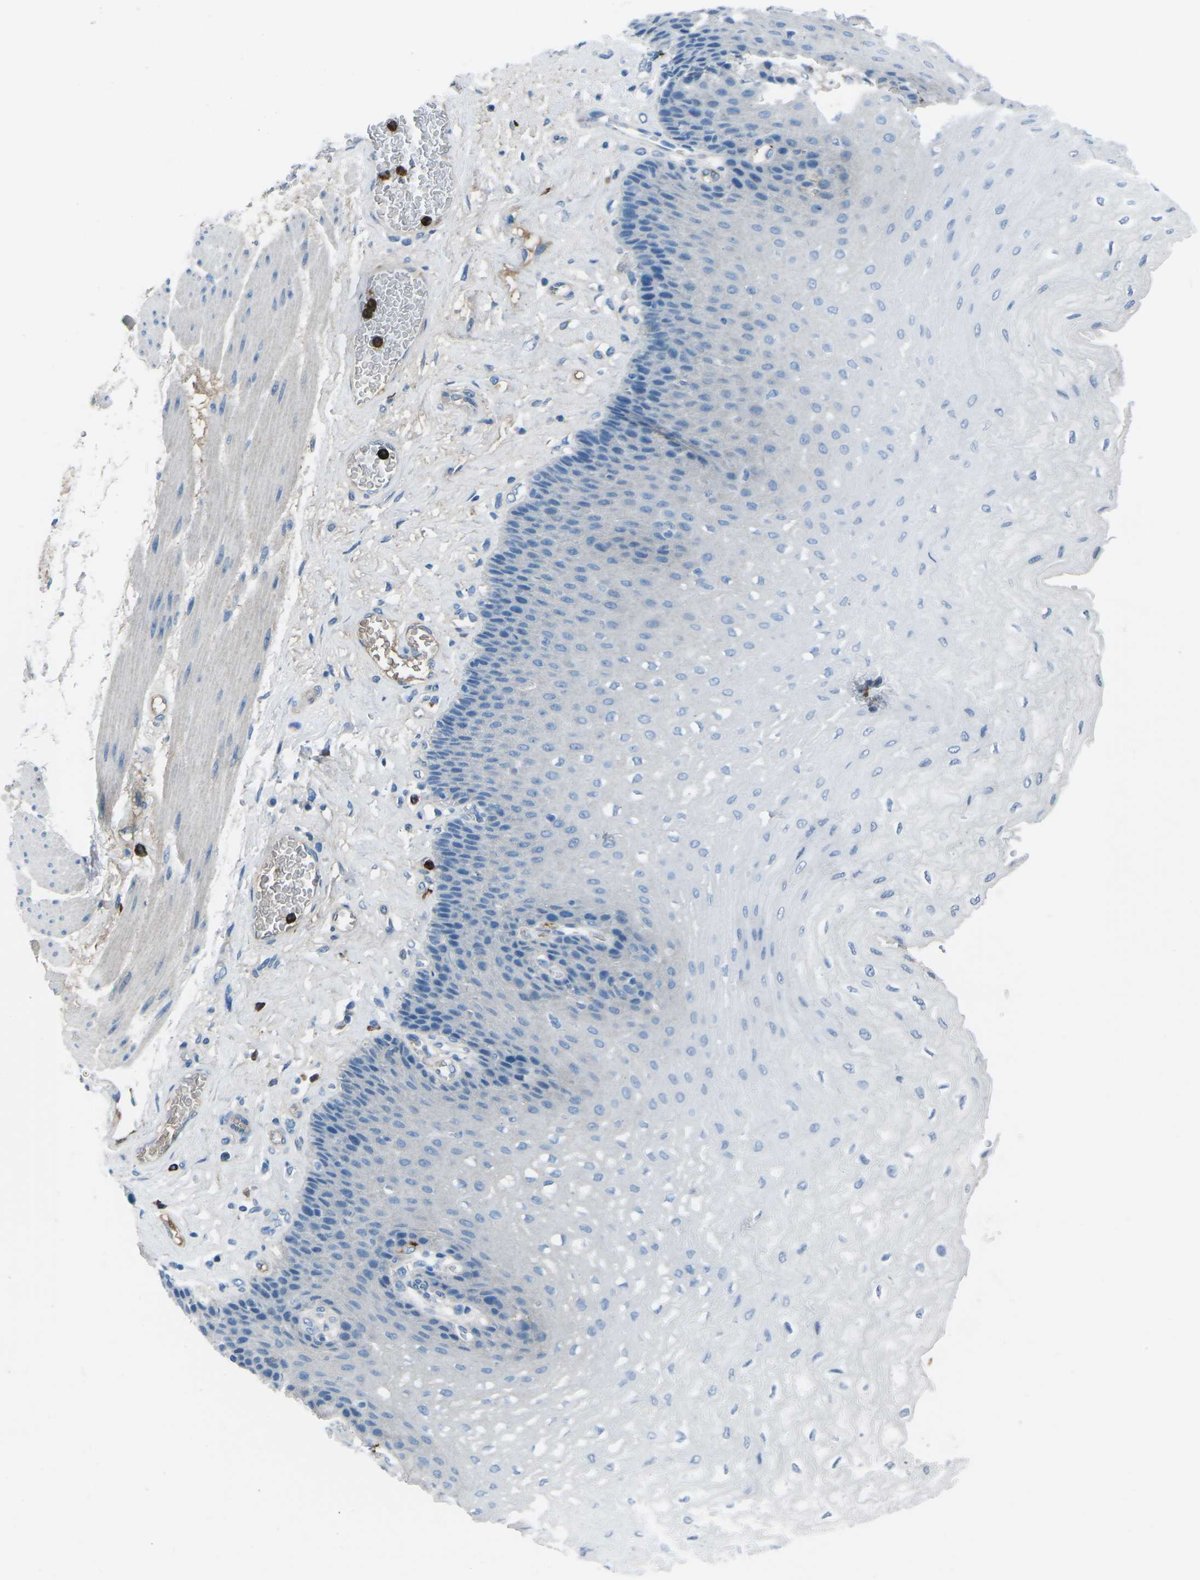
{"staining": {"intensity": "negative", "quantity": "none", "location": "none"}, "tissue": "esophagus", "cell_type": "Squamous epithelial cells", "image_type": "normal", "snomed": [{"axis": "morphology", "description": "Normal tissue, NOS"}, {"axis": "topography", "description": "Esophagus"}], "caption": "Histopathology image shows no protein expression in squamous epithelial cells of normal esophagus.", "gene": "FCN1", "patient": {"sex": "female", "age": 72}}